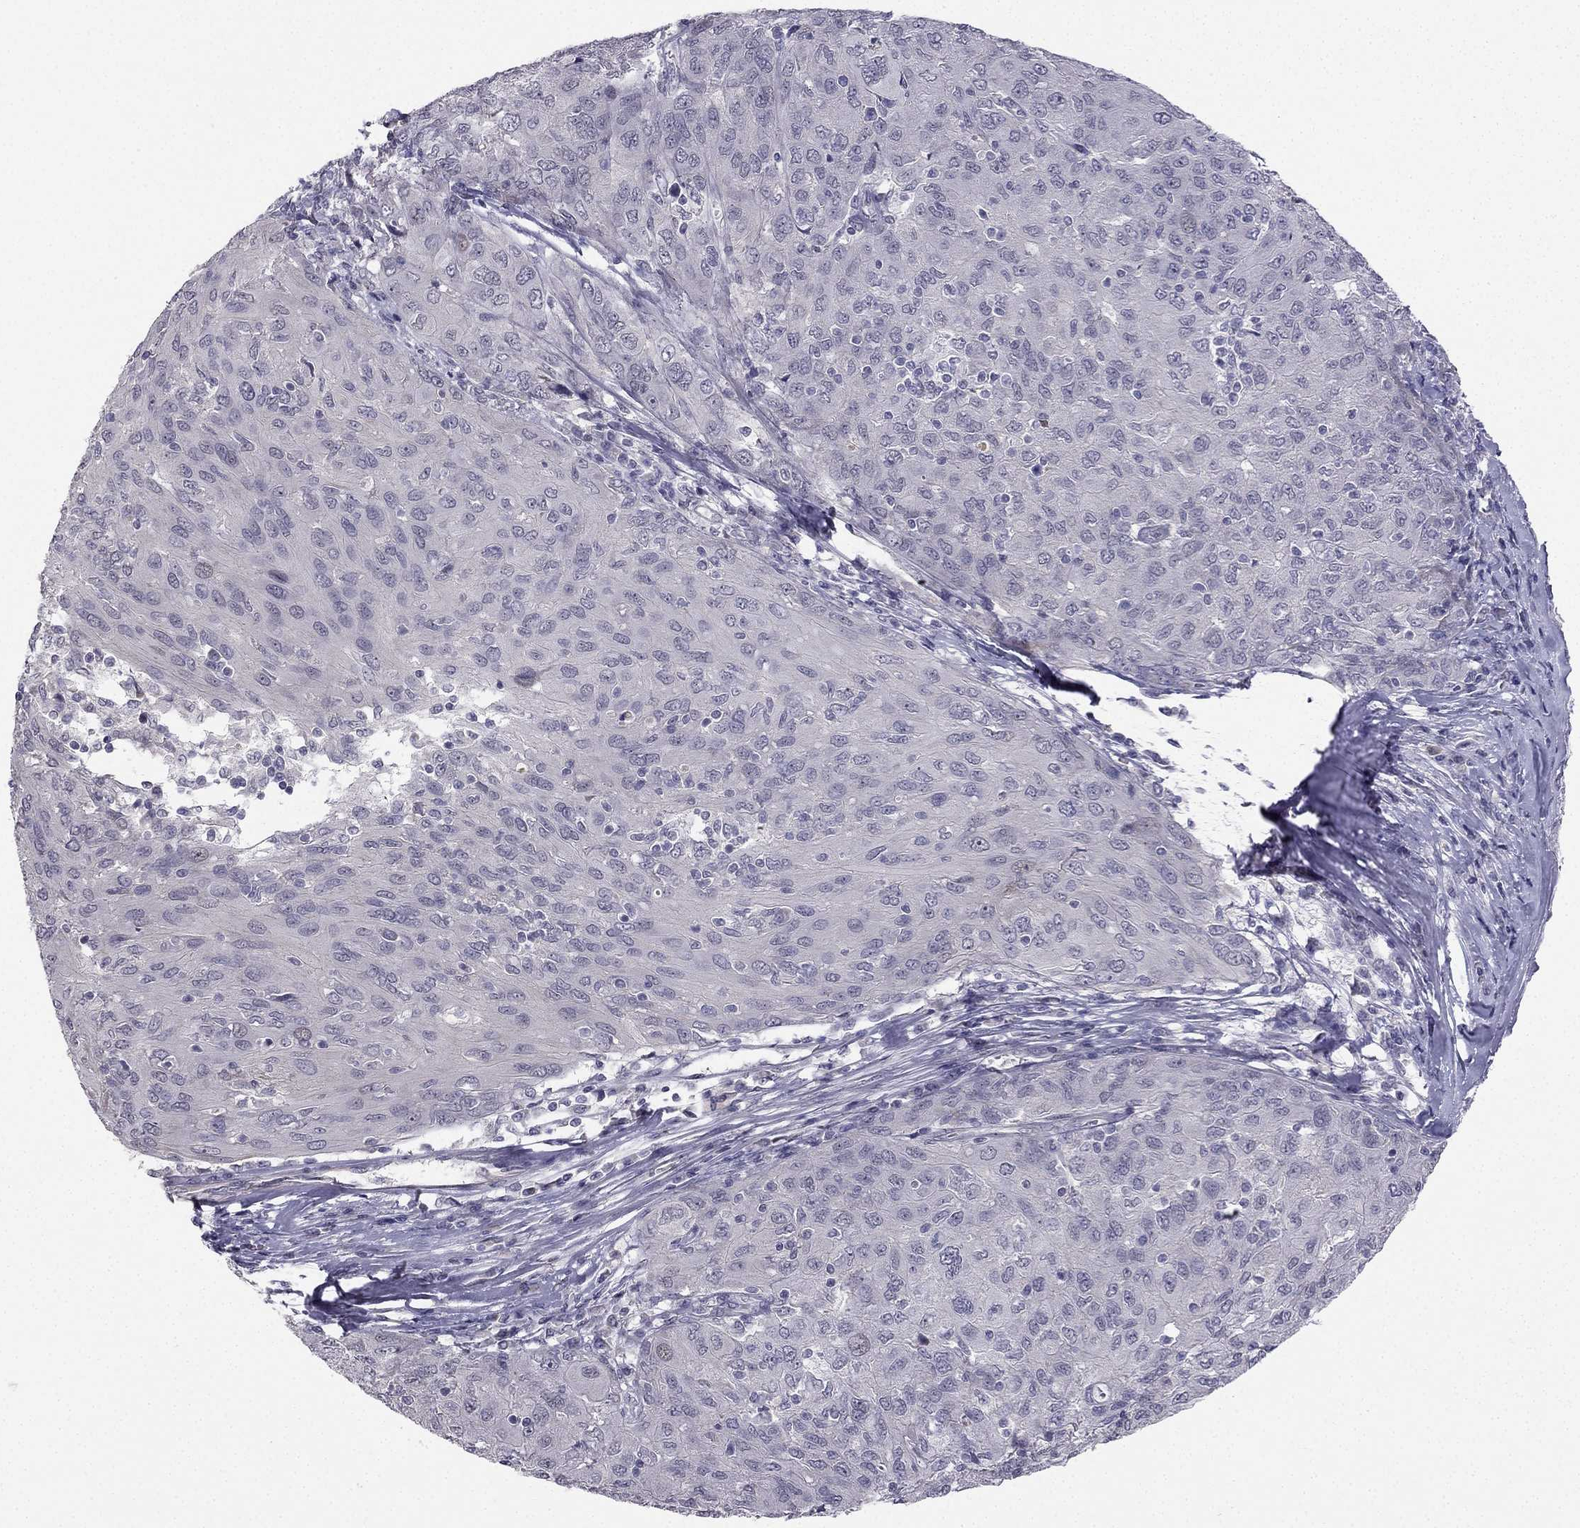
{"staining": {"intensity": "negative", "quantity": "none", "location": "none"}, "tissue": "ovarian cancer", "cell_type": "Tumor cells", "image_type": "cancer", "snomed": [{"axis": "morphology", "description": "Carcinoma, endometroid"}, {"axis": "topography", "description": "Ovary"}], "caption": "Protein analysis of ovarian cancer reveals no significant positivity in tumor cells.", "gene": "CHST8", "patient": {"sex": "female", "age": 50}}